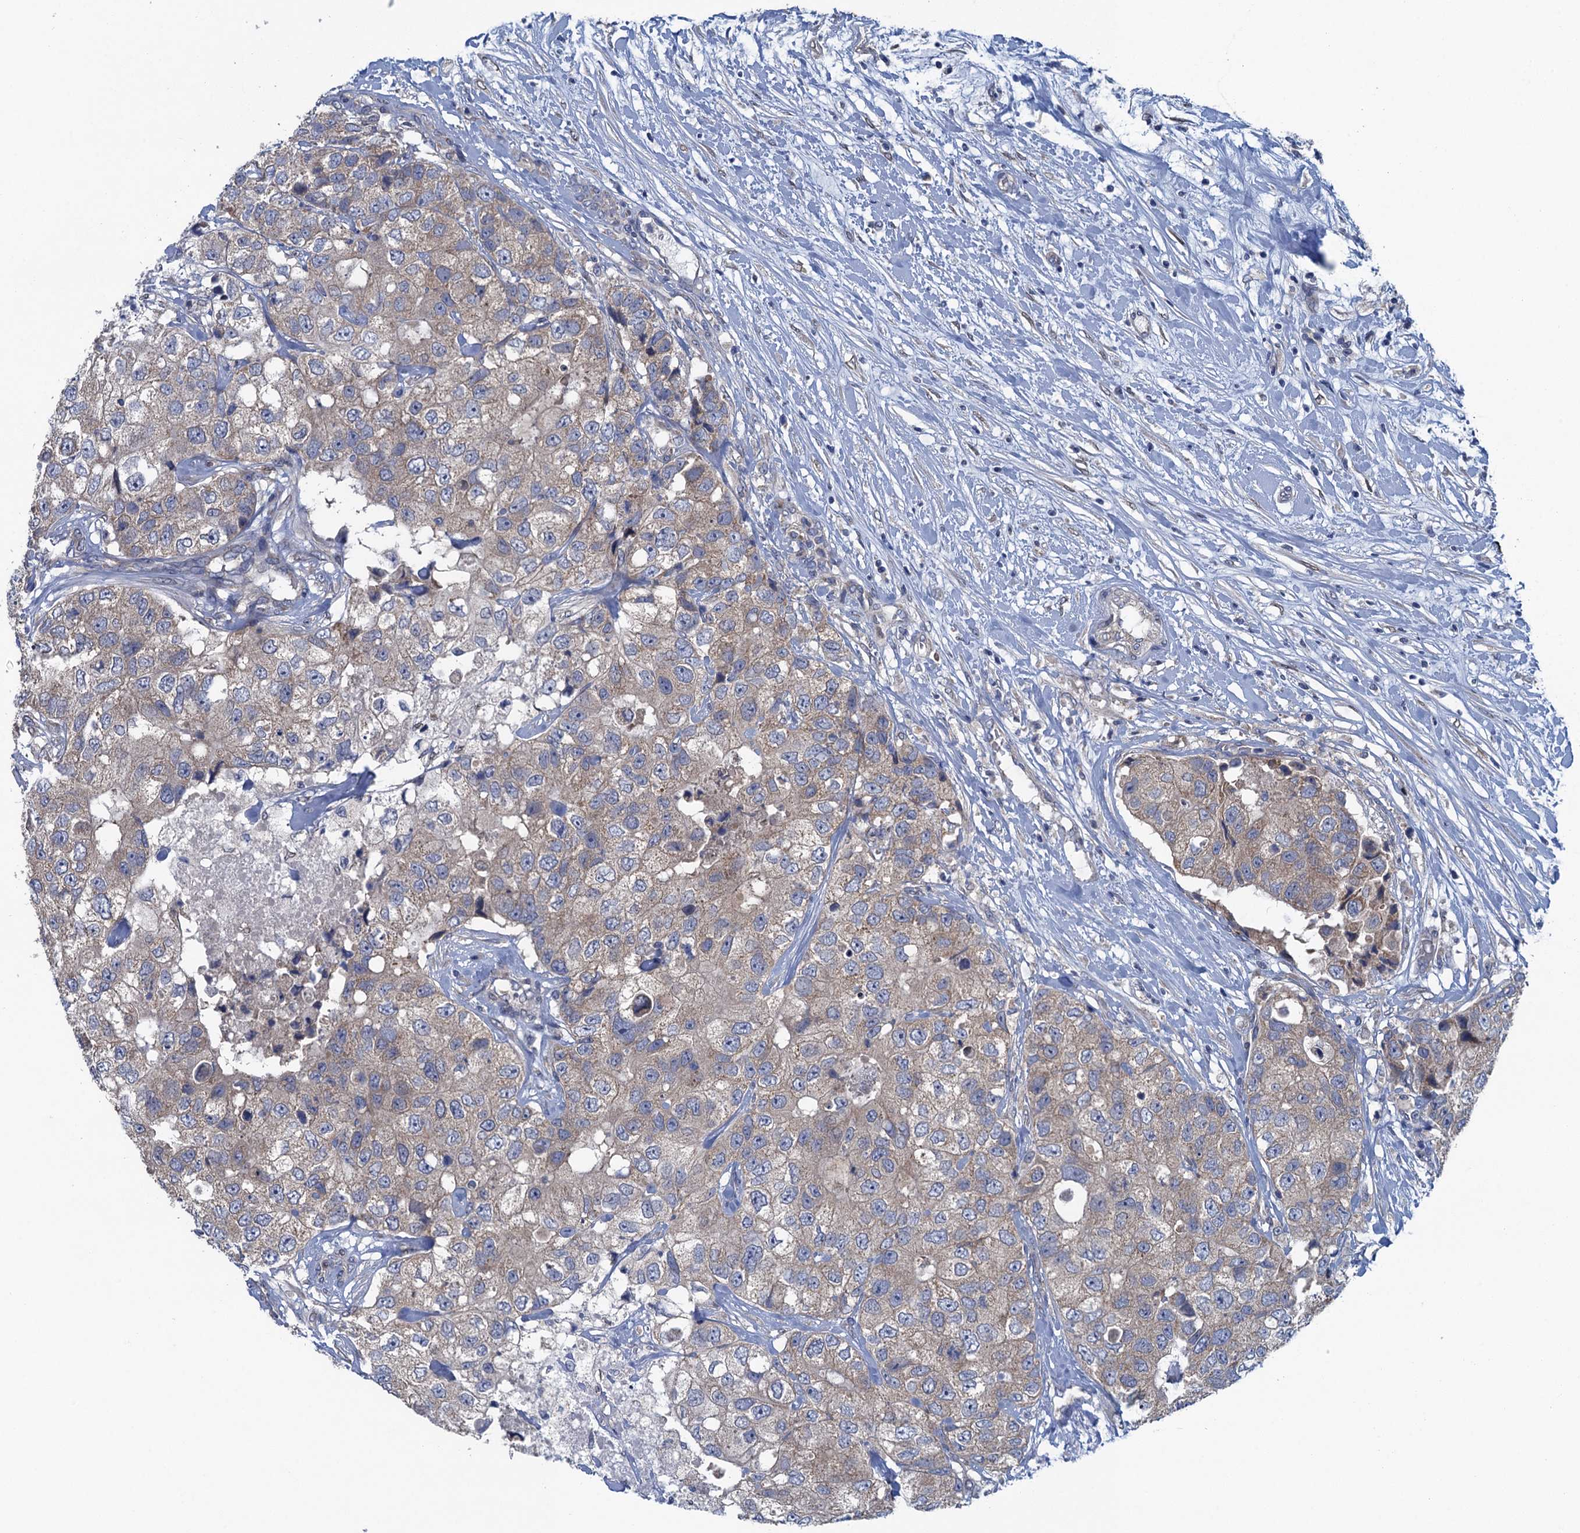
{"staining": {"intensity": "weak", "quantity": "25%-75%", "location": "cytoplasmic/membranous"}, "tissue": "breast cancer", "cell_type": "Tumor cells", "image_type": "cancer", "snomed": [{"axis": "morphology", "description": "Duct carcinoma"}, {"axis": "topography", "description": "Breast"}], "caption": "Infiltrating ductal carcinoma (breast) tissue reveals weak cytoplasmic/membranous expression in about 25%-75% of tumor cells (DAB IHC with brightfield microscopy, high magnification).", "gene": "CTU2", "patient": {"sex": "female", "age": 62}}